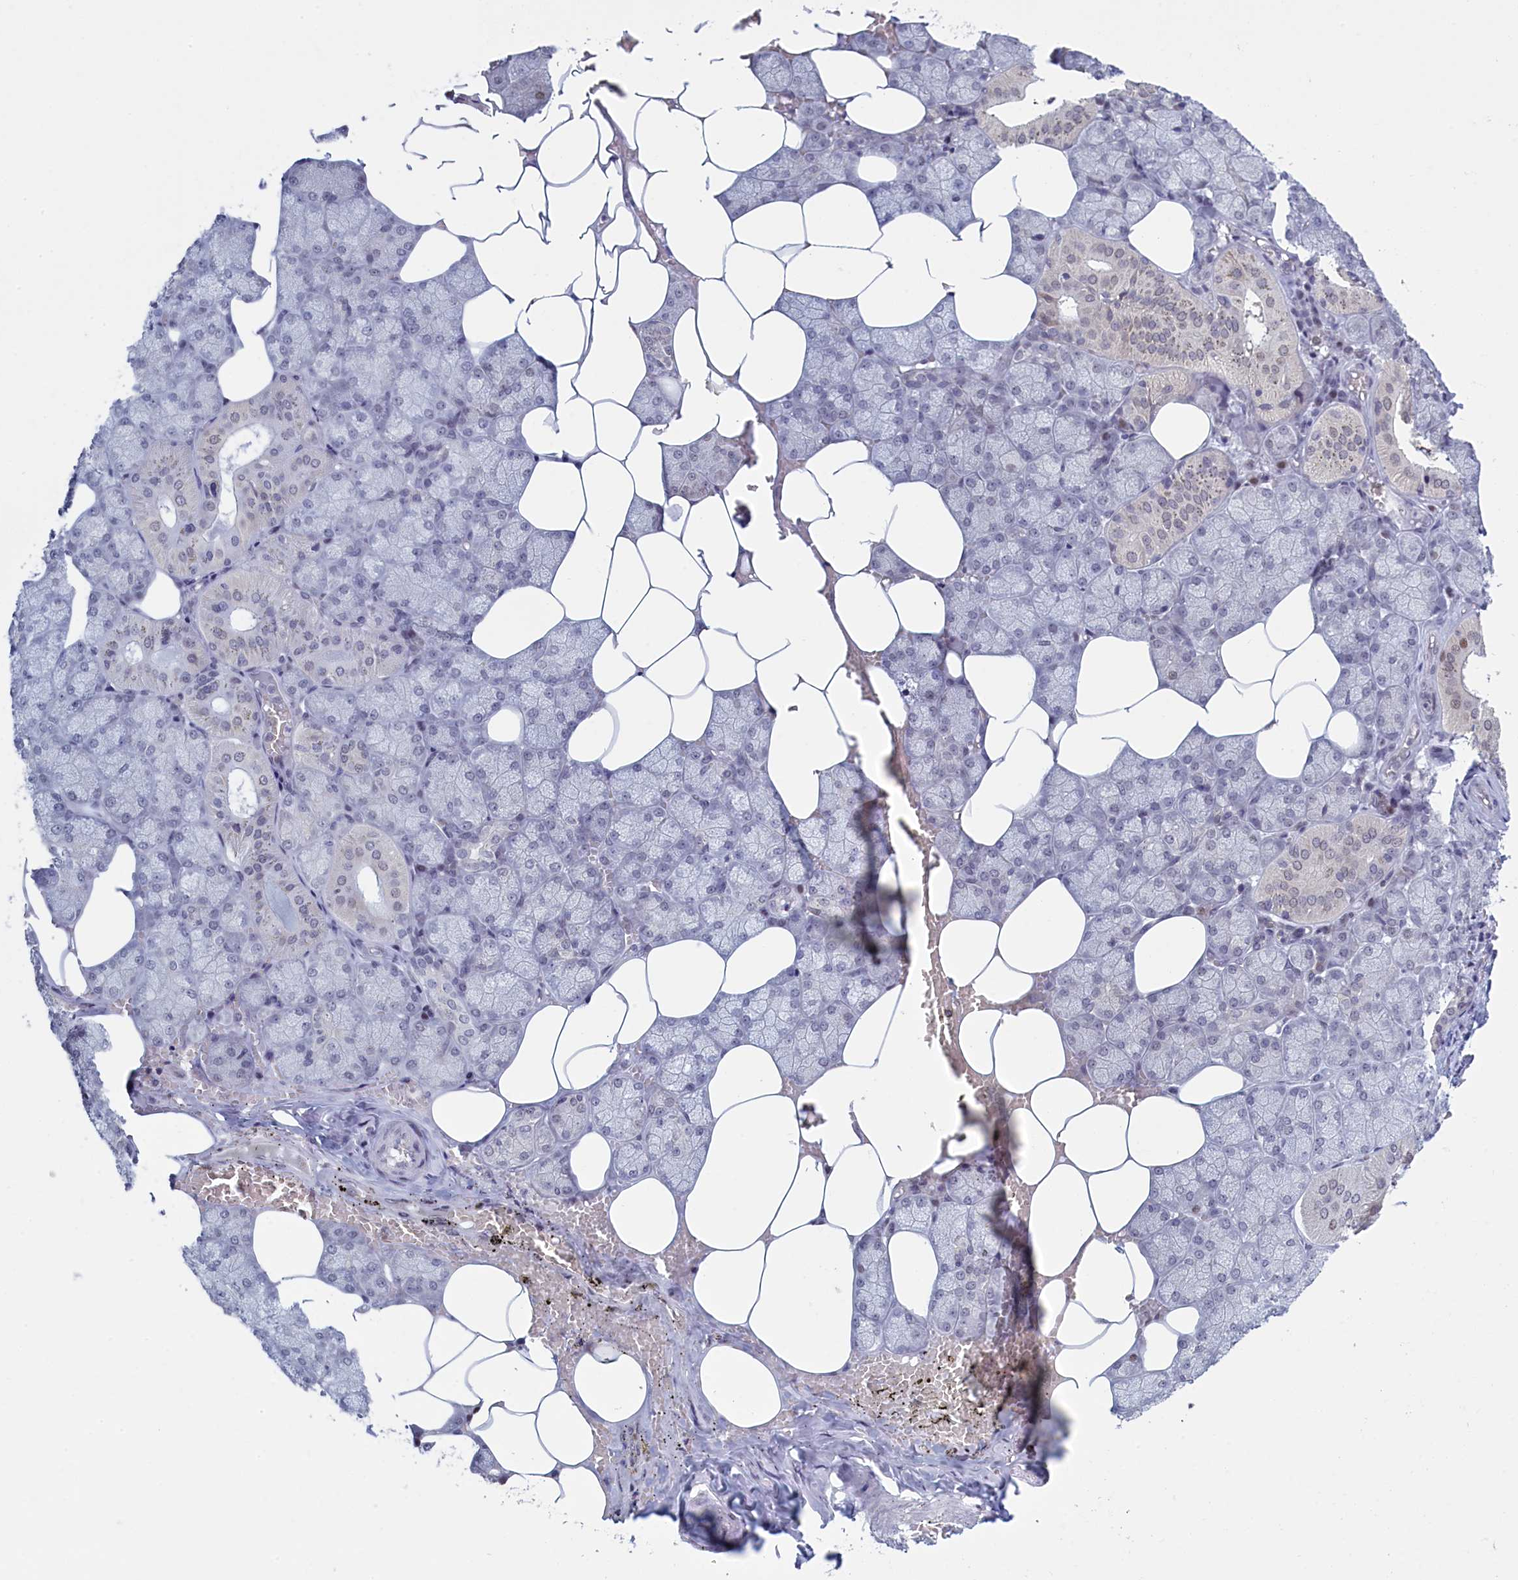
{"staining": {"intensity": "moderate", "quantity": "<25%", "location": "nuclear"}, "tissue": "salivary gland", "cell_type": "Glandular cells", "image_type": "normal", "snomed": [{"axis": "morphology", "description": "Normal tissue, NOS"}, {"axis": "topography", "description": "Salivary gland"}], "caption": "Brown immunohistochemical staining in benign salivary gland exhibits moderate nuclear expression in about <25% of glandular cells.", "gene": "ATF7IP2", "patient": {"sex": "male", "age": 62}}